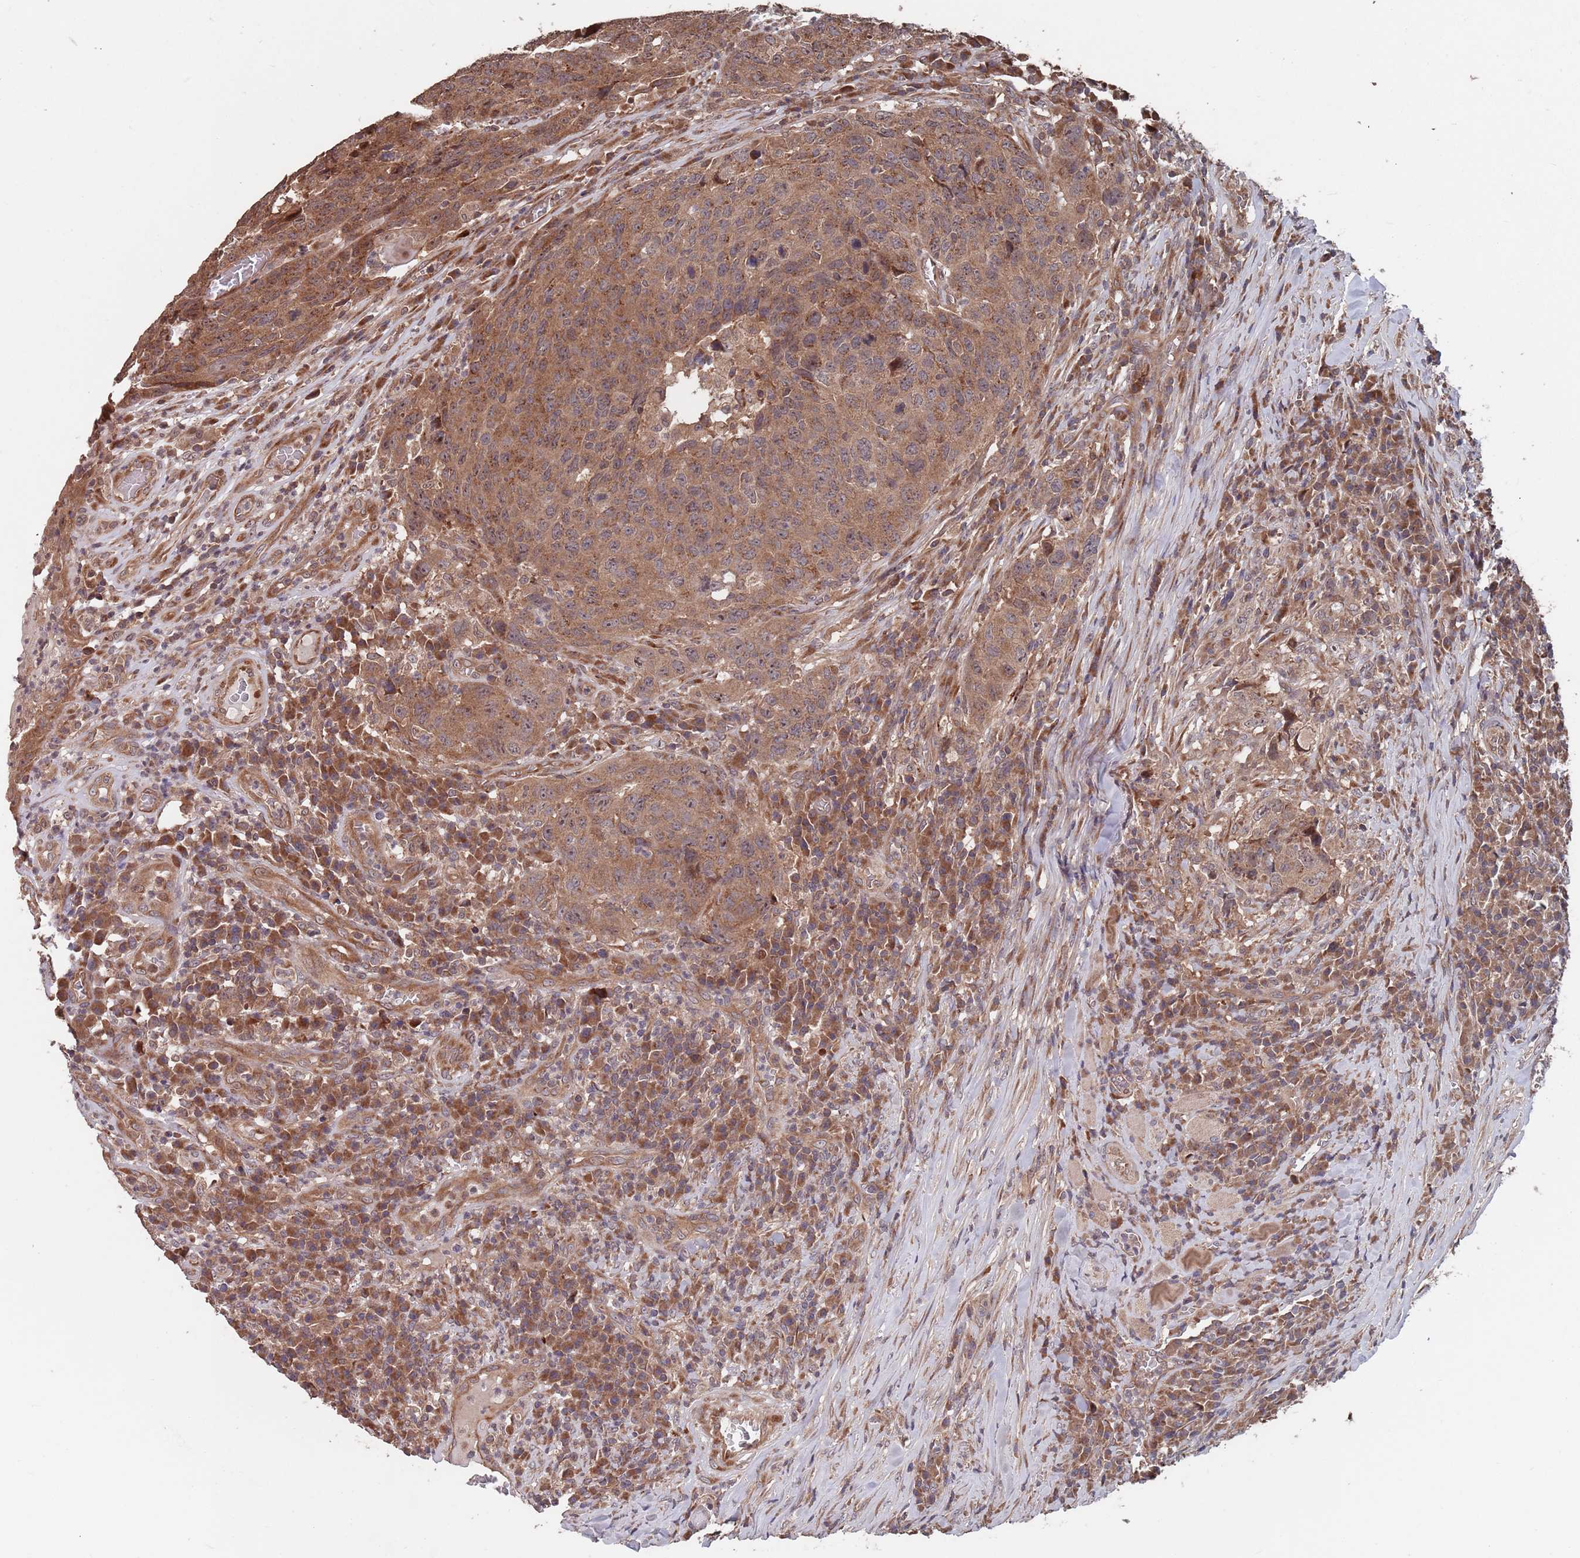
{"staining": {"intensity": "moderate", "quantity": ">75%", "location": "cytoplasmic/membranous"}, "tissue": "head and neck cancer", "cell_type": "Tumor cells", "image_type": "cancer", "snomed": [{"axis": "morphology", "description": "Squamous cell carcinoma, NOS"}, {"axis": "topography", "description": "Head-Neck"}], "caption": "Moderate cytoplasmic/membranous protein staining is identified in approximately >75% of tumor cells in head and neck squamous cell carcinoma.", "gene": "UNC45A", "patient": {"sex": "male", "age": 66}}